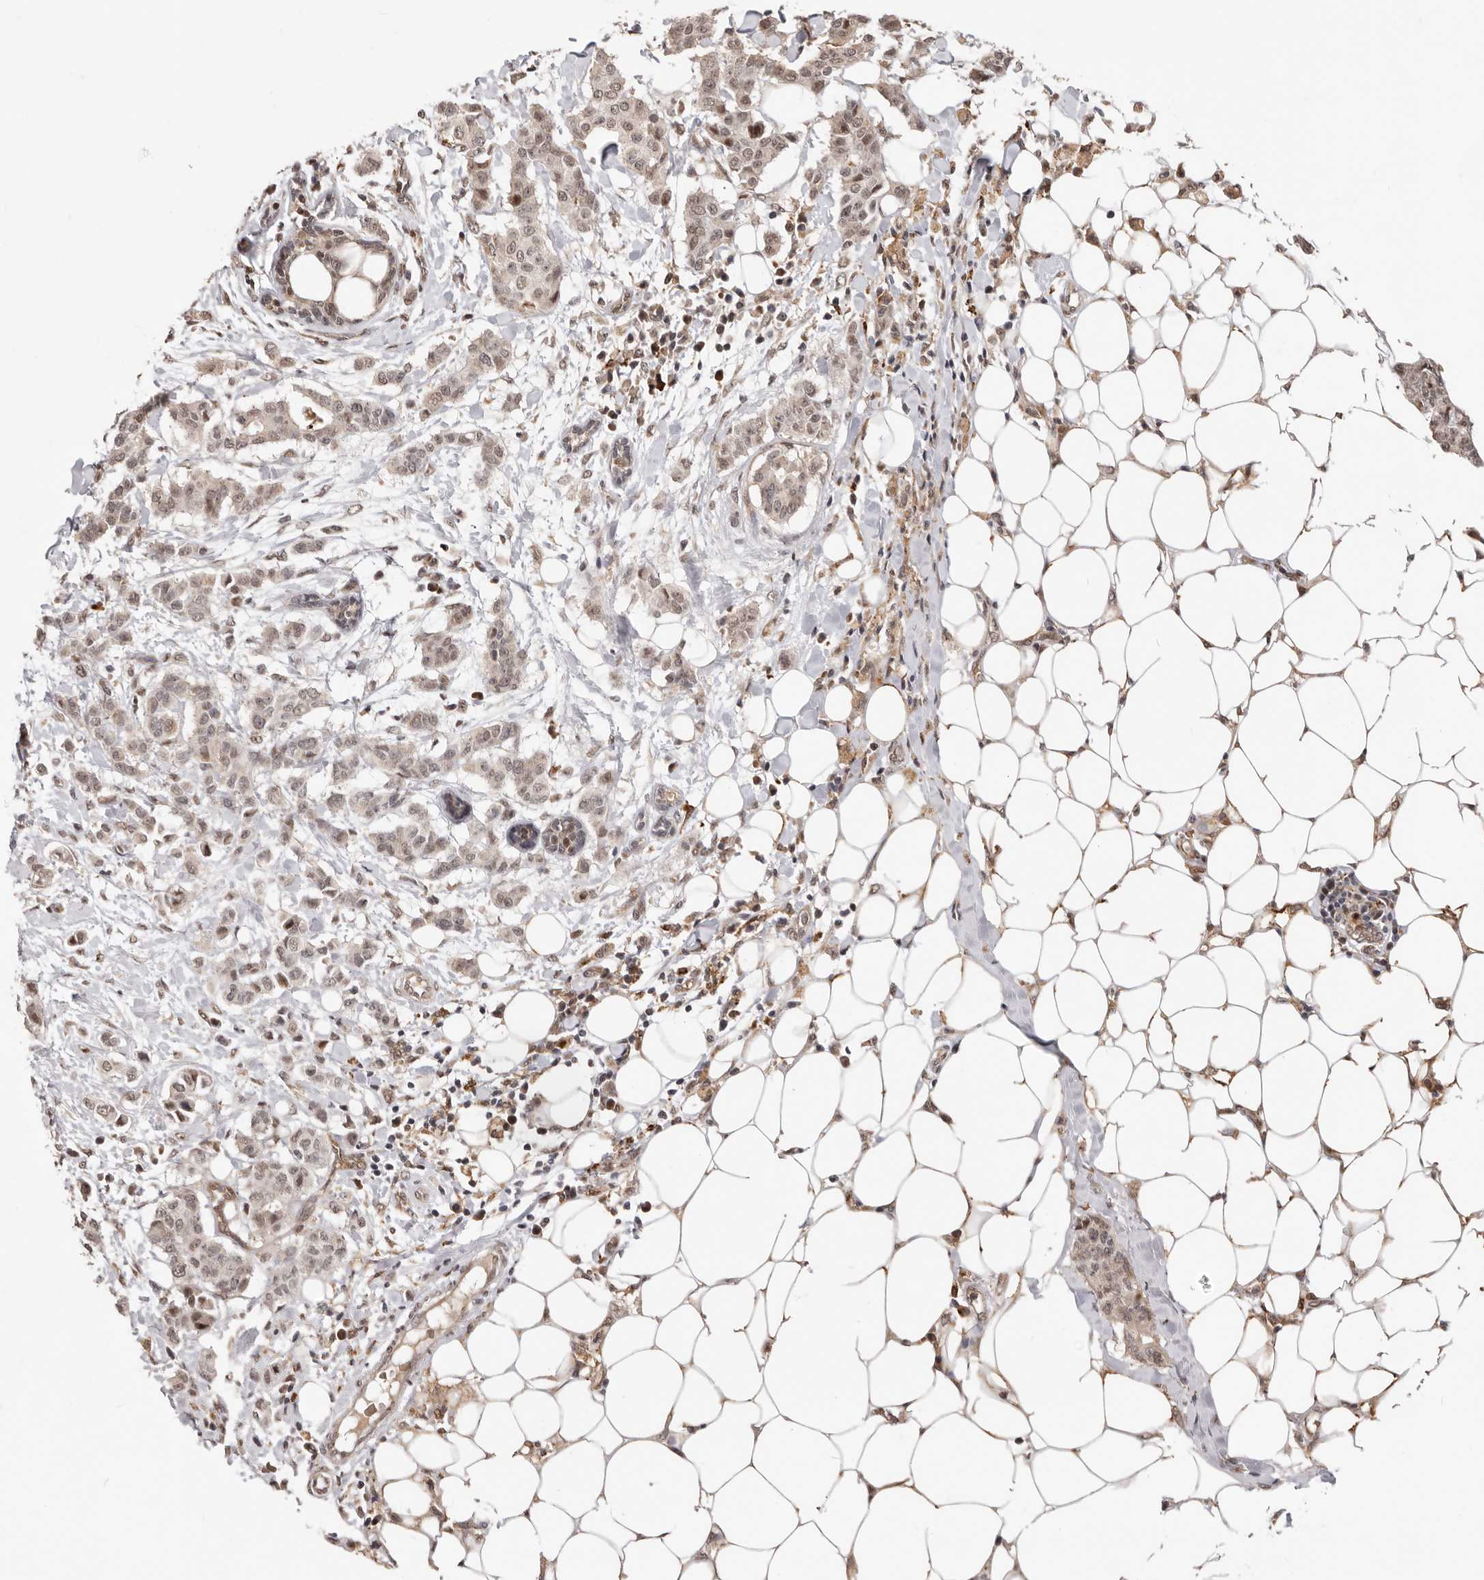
{"staining": {"intensity": "weak", "quantity": ">75%", "location": "nuclear"}, "tissue": "breast cancer", "cell_type": "Tumor cells", "image_type": "cancer", "snomed": [{"axis": "morphology", "description": "Duct carcinoma"}, {"axis": "topography", "description": "Breast"}], "caption": "Invasive ductal carcinoma (breast) tissue demonstrates weak nuclear expression in approximately >75% of tumor cells", "gene": "NCOA3", "patient": {"sex": "female", "age": 40}}